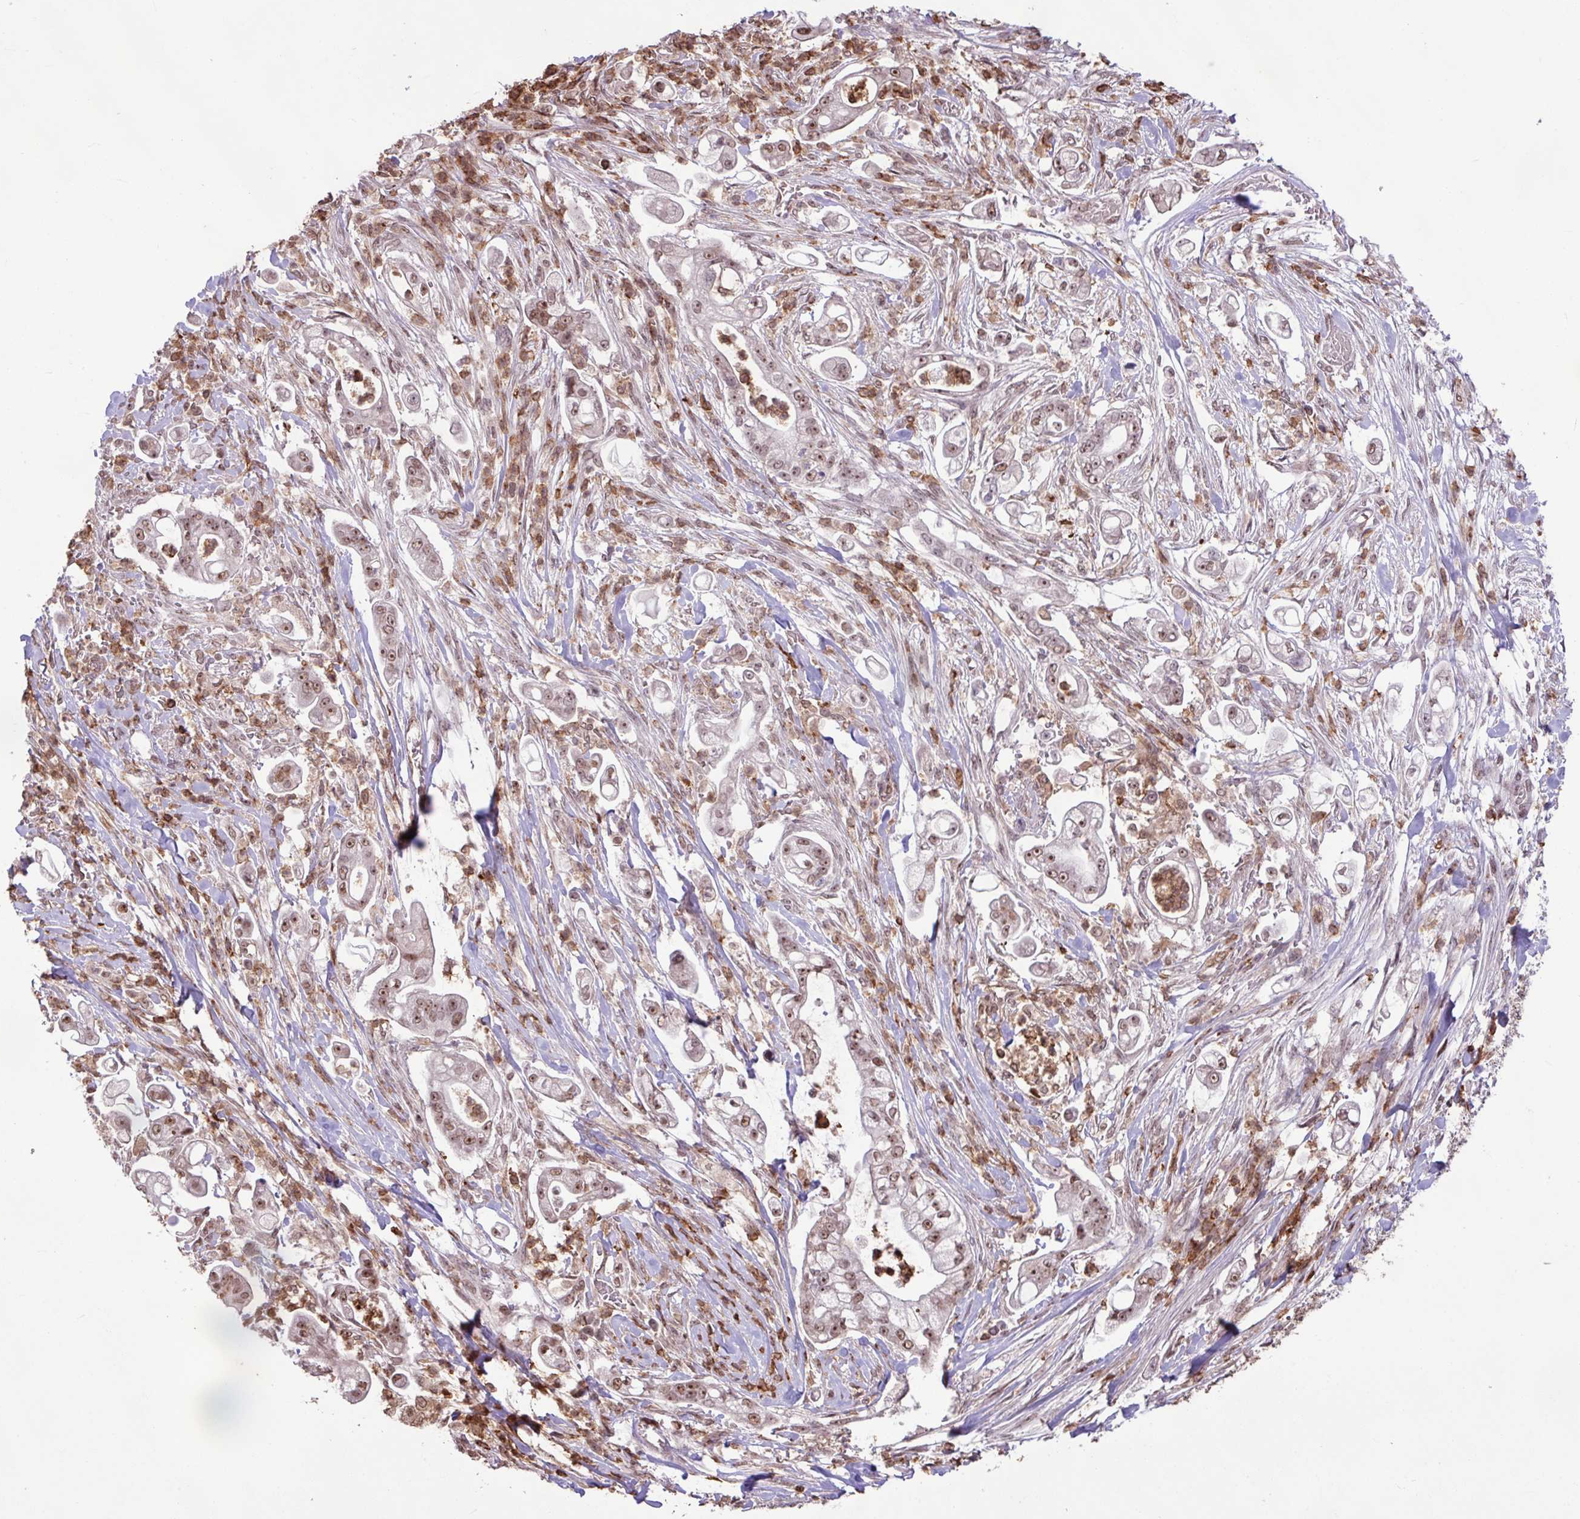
{"staining": {"intensity": "weak", "quantity": ">75%", "location": "nuclear"}, "tissue": "pancreatic cancer", "cell_type": "Tumor cells", "image_type": "cancer", "snomed": [{"axis": "morphology", "description": "Adenocarcinoma, NOS"}, {"axis": "topography", "description": "Pancreas"}], "caption": "Tumor cells demonstrate weak nuclear staining in about >75% of cells in adenocarcinoma (pancreatic).", "gene": "GON7", "patient": {"sex": "female", "age": 69}}